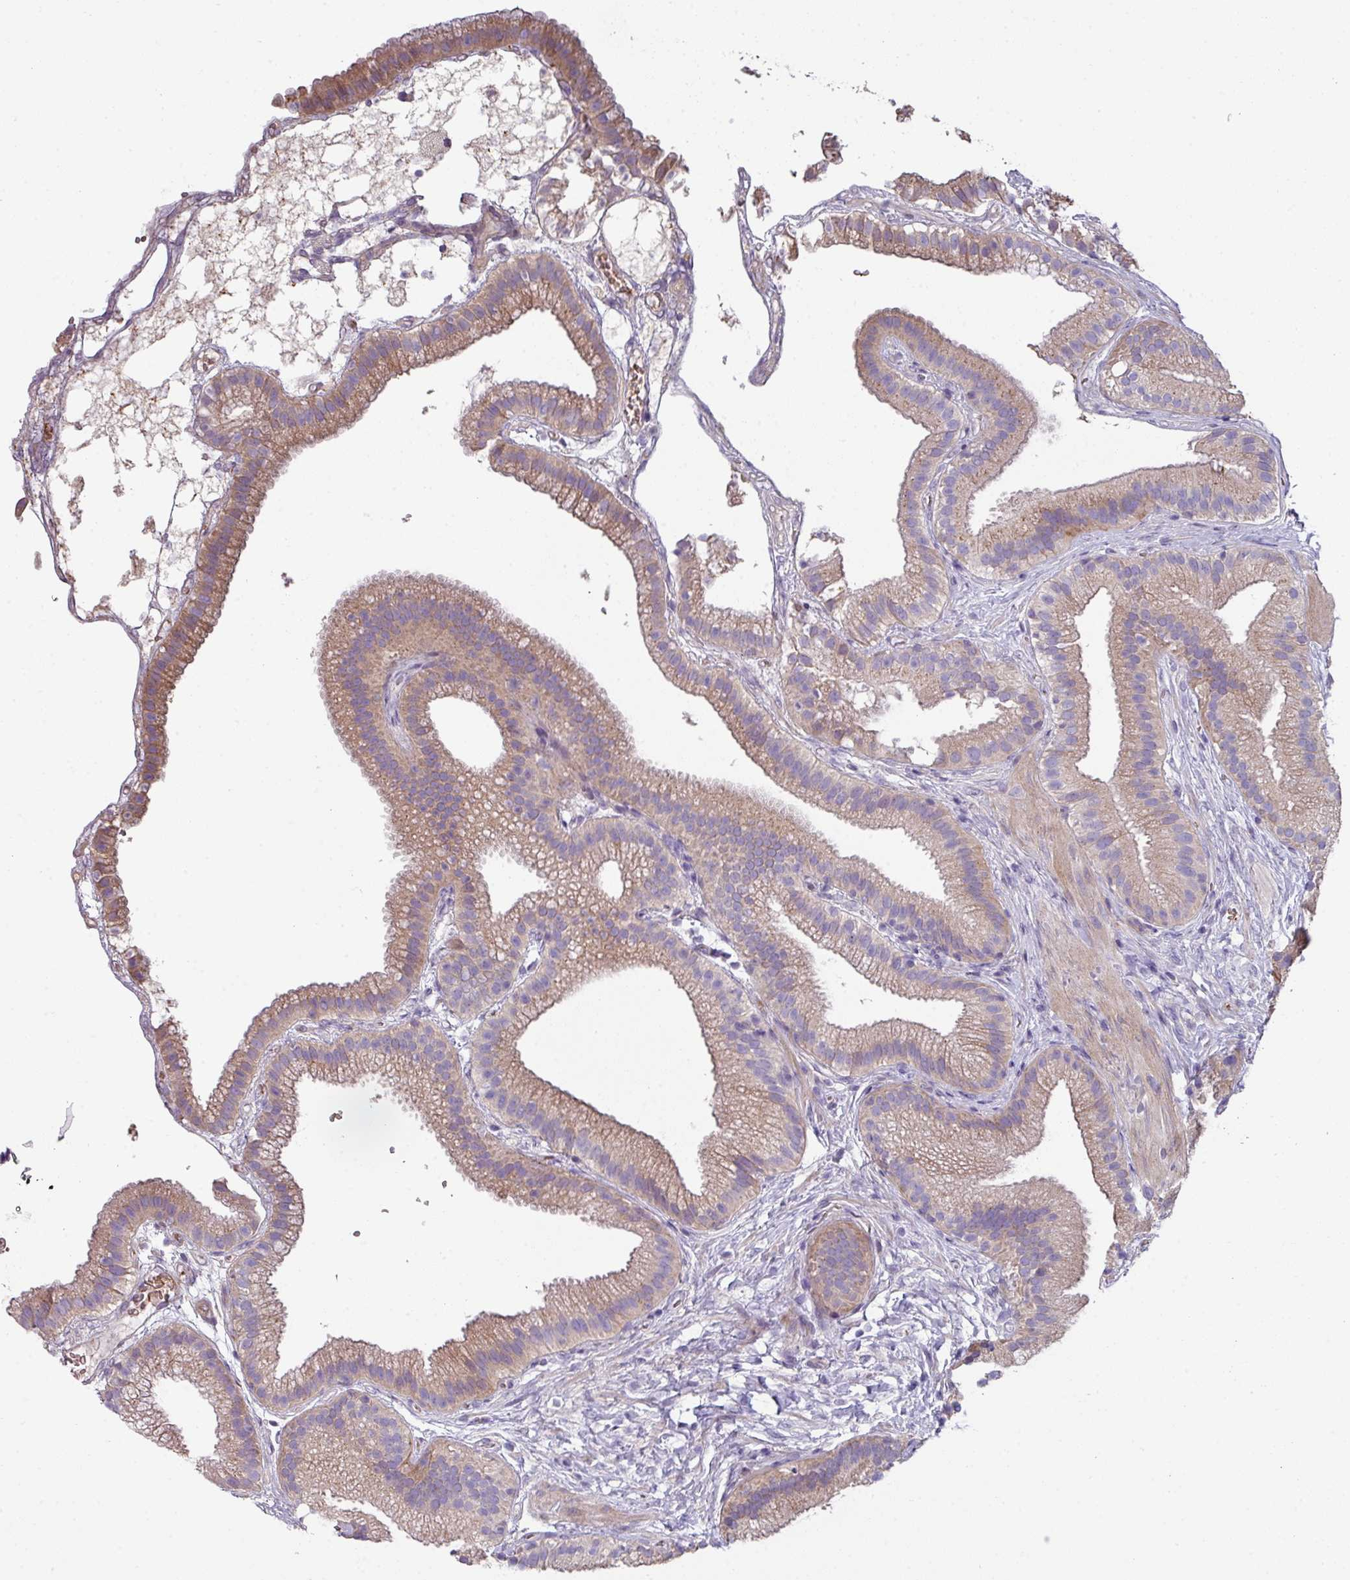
{"staining": {"intensity": "moderate", "quantity": "25%-75%", "location": "cytoplasmic/membranous"}, "tissue": "gallbladder", "cell_type": "Glandular cells", "image_type": "normal", "snomed": [{"axis": "morphology", "description": "Normal tissue, NOS"}, {"axis": "topography", "description": "Gallbladder"}], "caption": "Immunohistochemical staining of benign gallbladder exhibits medium levels of moderate cytoplasmic/membranous expression in about 25%-75% of glandular cells.", "gene": "LRRC9", "patient": {"sex": "female", "age": 63}}